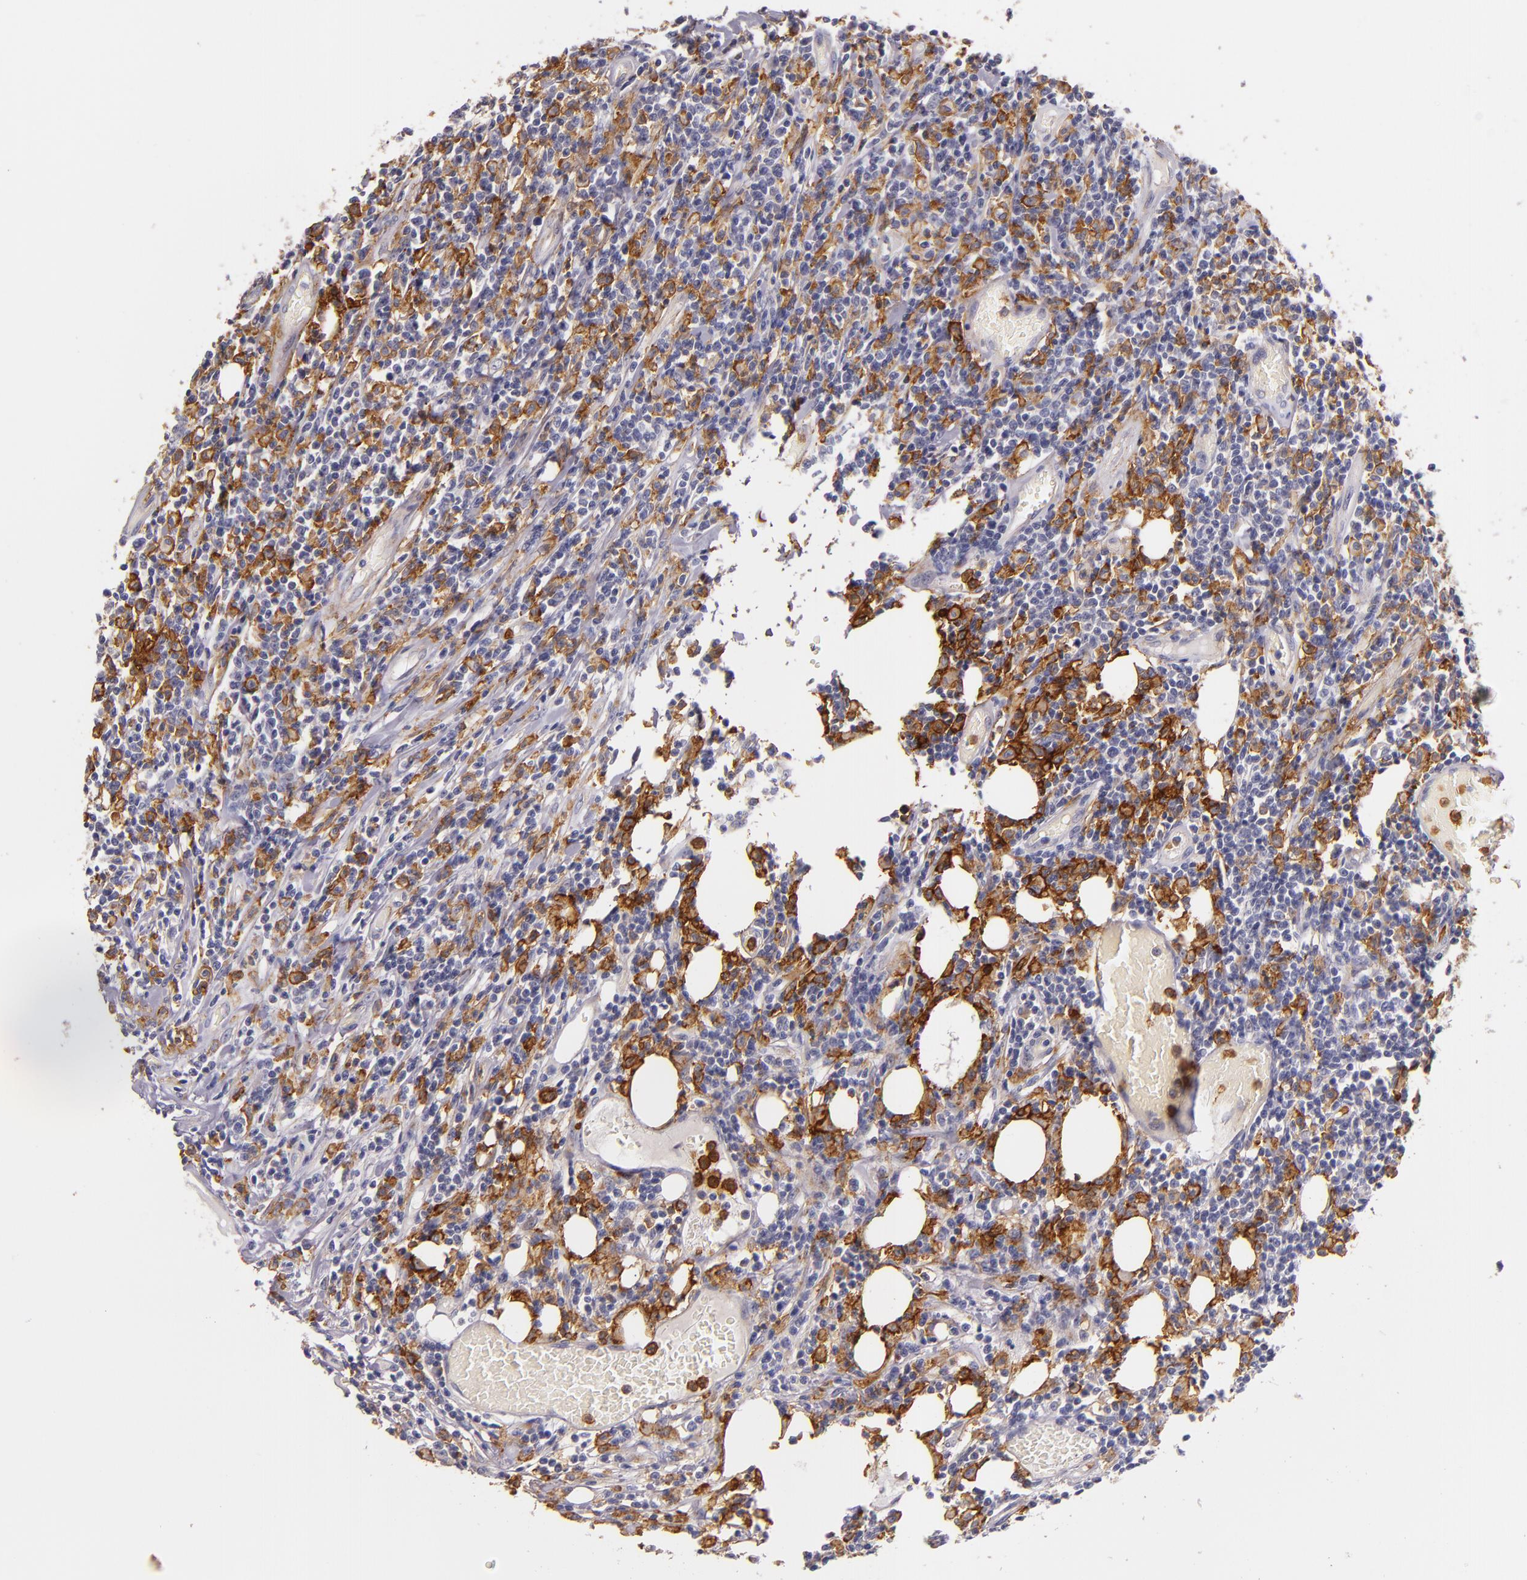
{"staining": {"intensity": "strong", "quantity": "25%-75%", "location": "cytoplasmic/membranous"}, "tissue": "lymphoma", "cell_type": "Tumor cells", "image_type": "cancer", "snomed": [{"axis": "morphology", "description": "Malignant lymphoma, non-Hodgkin's type, High grade"}, {"axis": "topography", "description": "Colon"}], "caption": "Protein staining by immunohistochemistry exhibits strong cytoplasmic/membranous positivity in about 25%-75% of tumor cells in malignant lymphoma, non-Hodgkin's type (high-grade).", "gene": "C5AR1", "patient": {"sex": "male", "age": 82}}